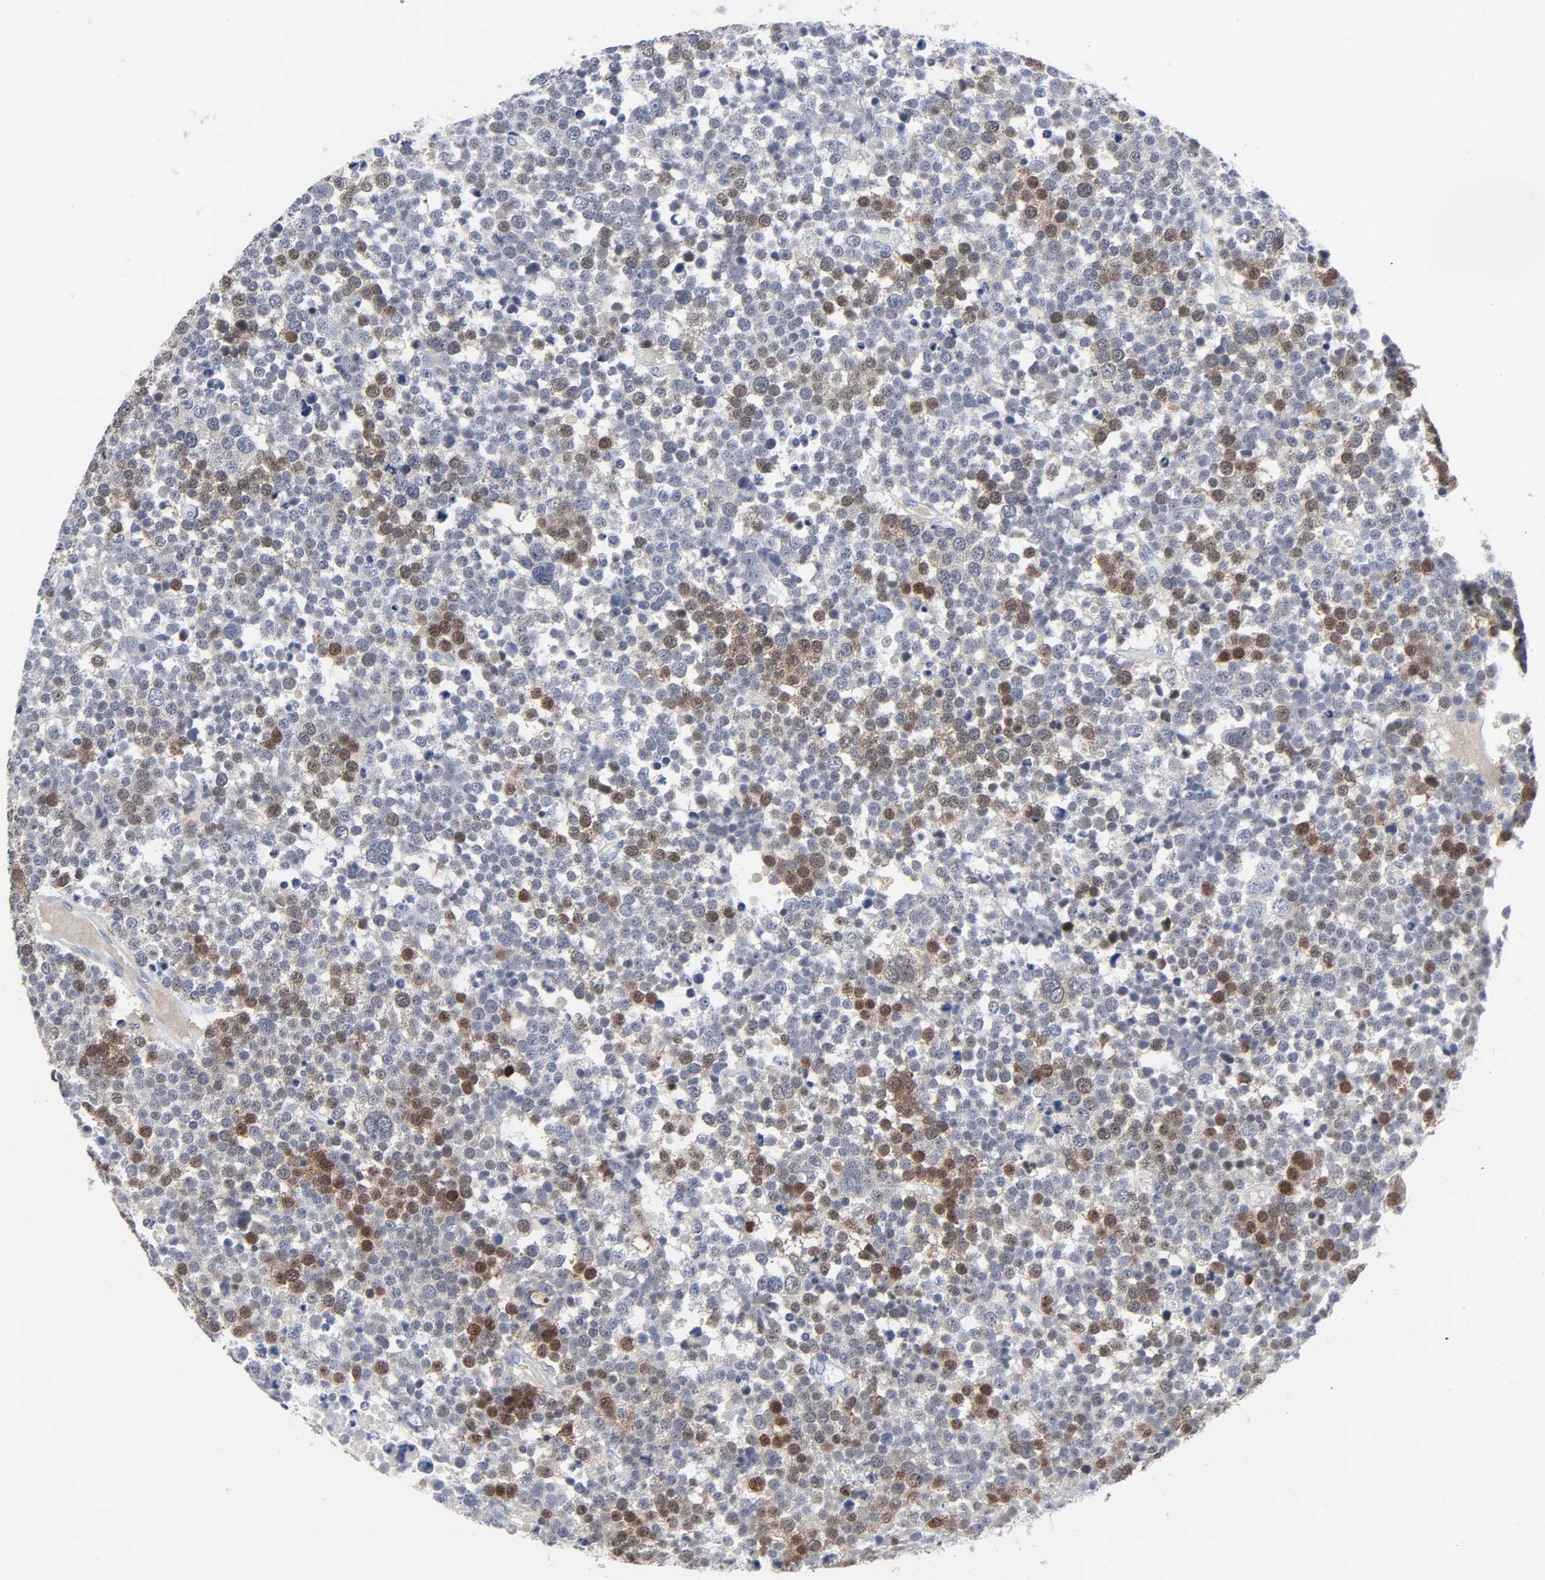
{"staining": {"intensity": "strong", "quantity": "25%-75%", "location": "nuclear"}, "tissue": "testis cancer", "cell_type": "Tumor cells", "image_type": "cancer", "snomed": [{"axis": "morphology", "description": "Seminoma, NOS"}, {"axis": "topography", "description": "Testis"}], "caption": "Testis cancer (seminoma) tissue displays strong nuclear expression in approximately 25%-75% of tumor cells, visualized by immunohistochemistry.", "gene": "WEE1", "patient": {"sex": "male", "age": 71}}